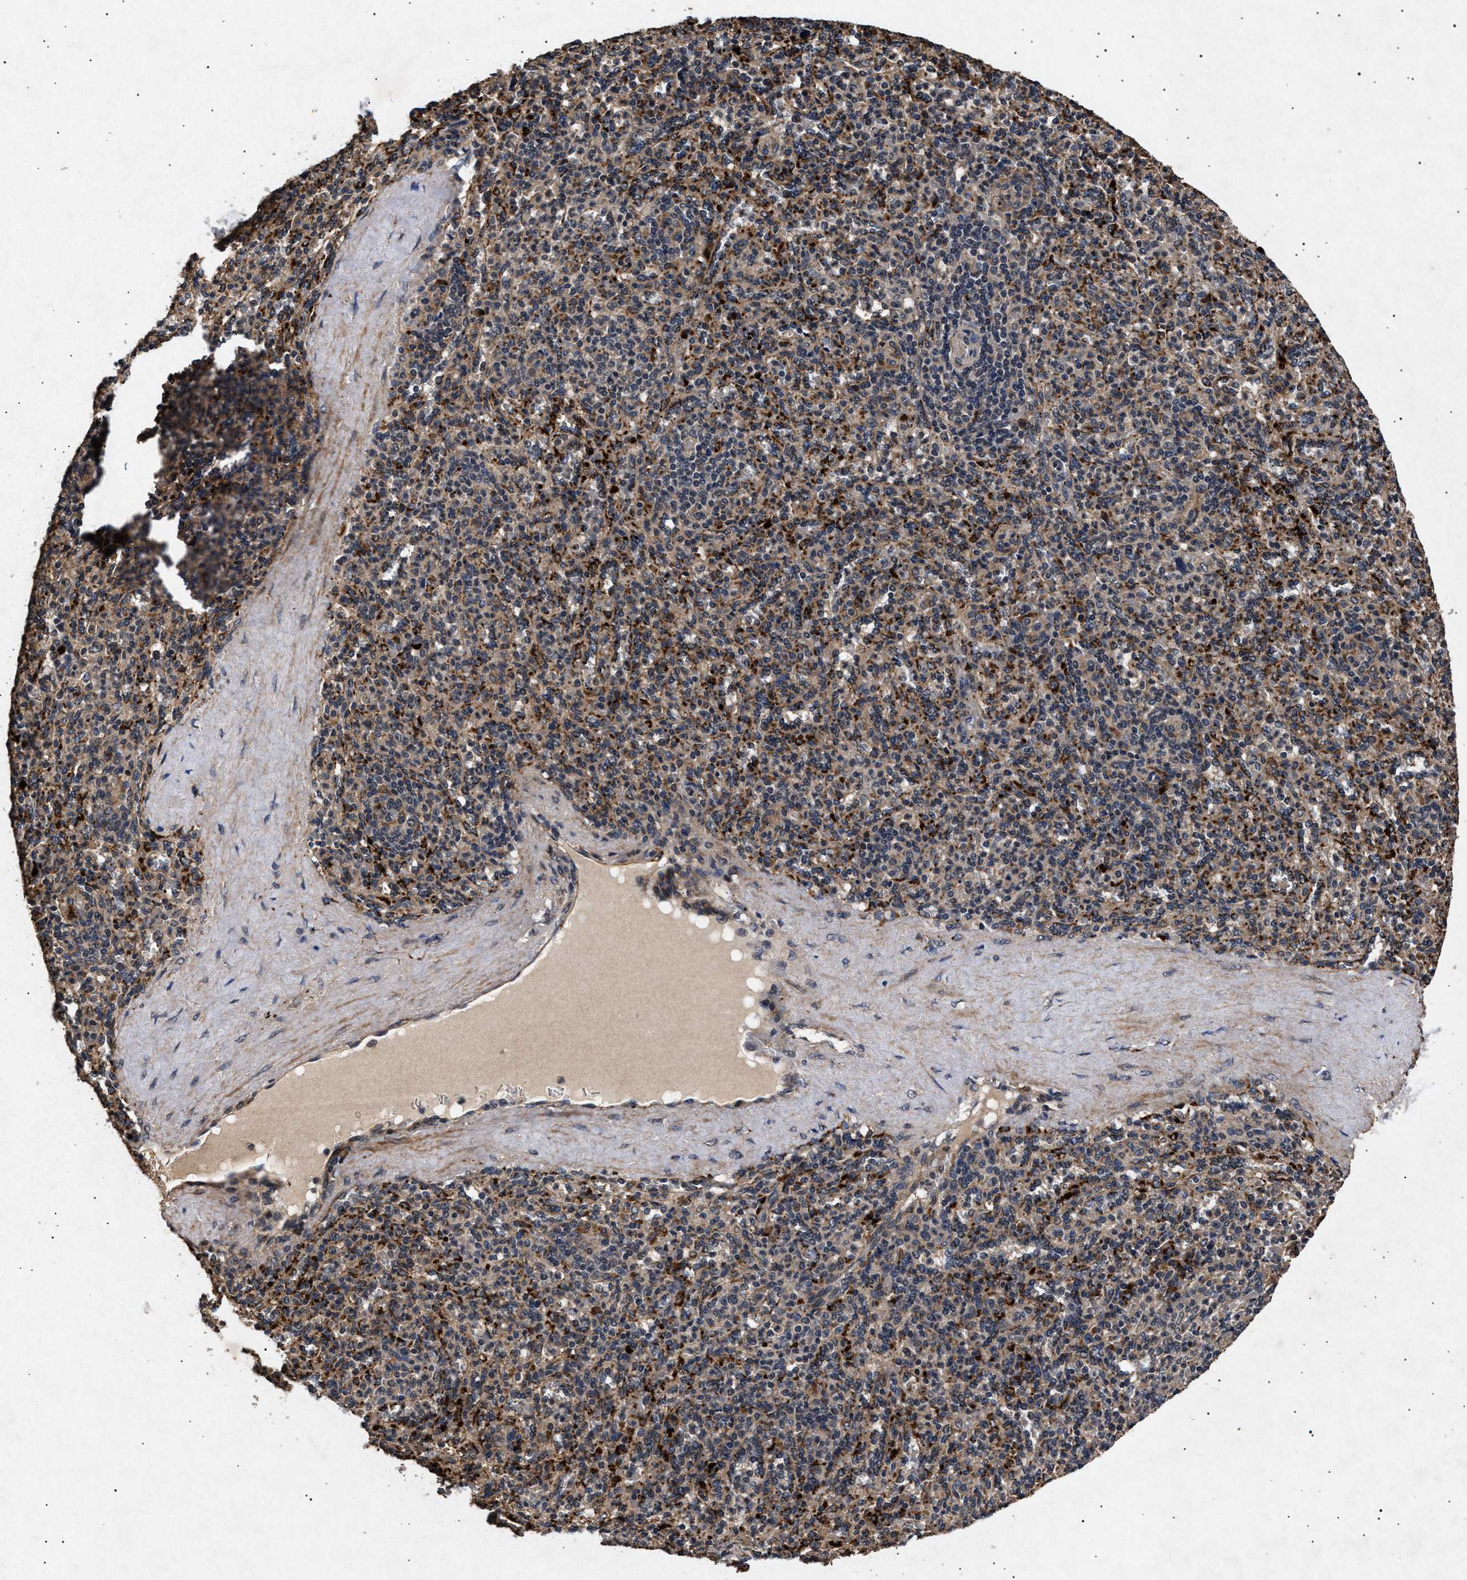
{"staining": {"intensity": "moderate", "quantity": ">75%", "location": "cytoplasmic/membranous"}, "tissue": "spleen", "cell_type": "Cells in red pulp", "image_type": "normal", "snomed": [{"axis": "morphology", "description": "Normal tissue, NOS"}, {"axis": "topography", "description": "Spleen"}], "caption": "Immunohistochemistry photomicrograph of benign human spleen stained for a protein (brown), which exhibits medium levels of moderate cytoplasmic/membranous positivity in about >75% of cells in red pulp.", "gene": "ITGB5", "patient": {"sex": "male", "age": 36}}